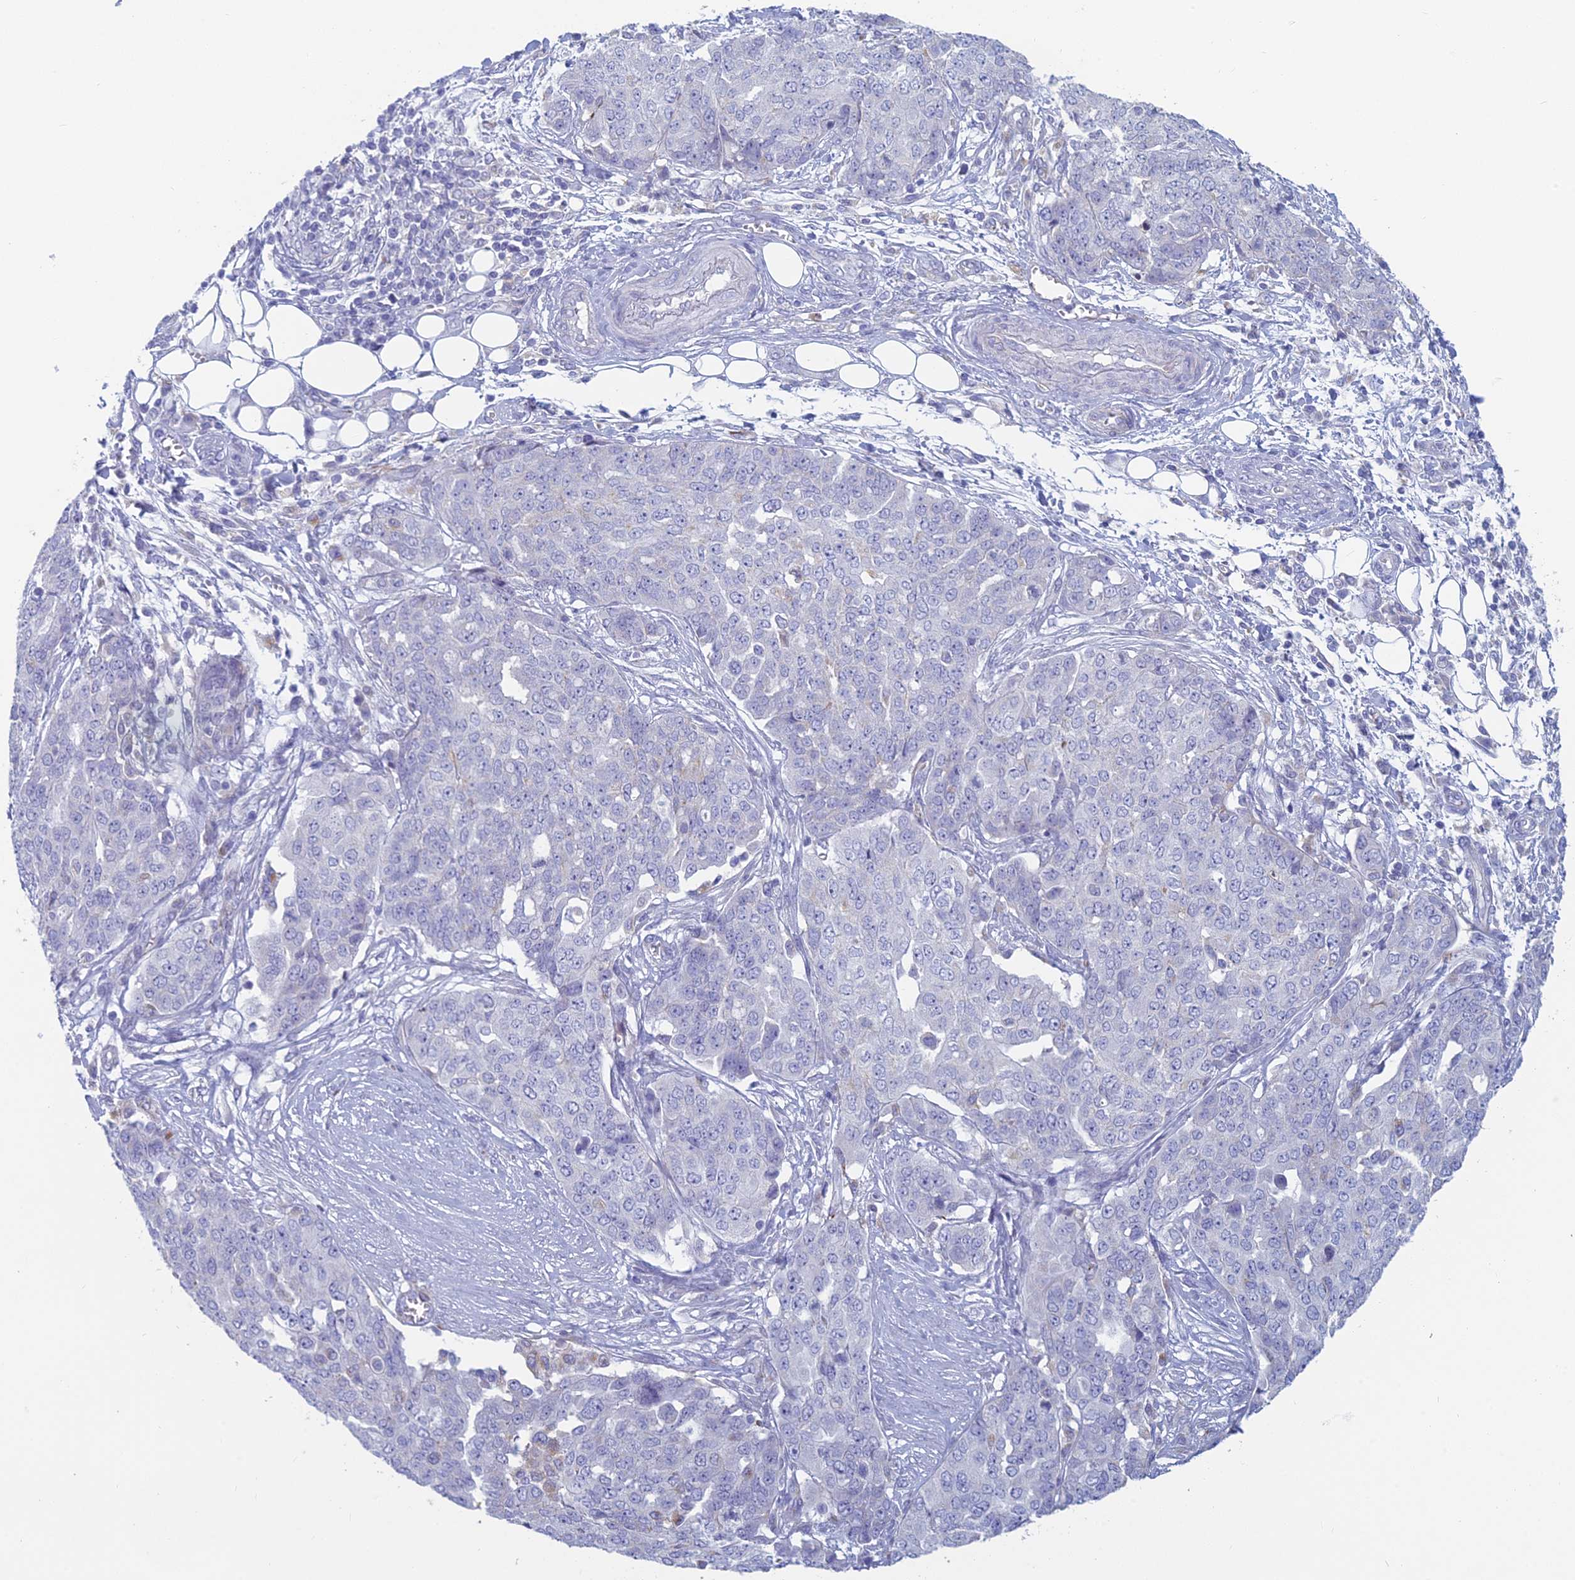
{"staining": {"intensity": "negative", "quantity": "none", "location": "none"}, "tissue": "ovarian cancer", "cell_type": "Tumor cells", "image_type": "cancer", "snomed": [{"axis": "morphology", "description": "Cystadenocarcinoma, serous, NOS"}, {"axis": "topography", "description": "Soft tissue"}, {"axis": "topography", "description": "Ovary"}], "caption": "Photomicrograph shows no protein expression in tumor cells of ovarian cancer tissue. (DAB (3,3'-diaminobenzidine) immunohistochemistry with hematoxylin counter stain).", "gene": "FERD3L", "patient": {"sex": "female", "age": 57}}